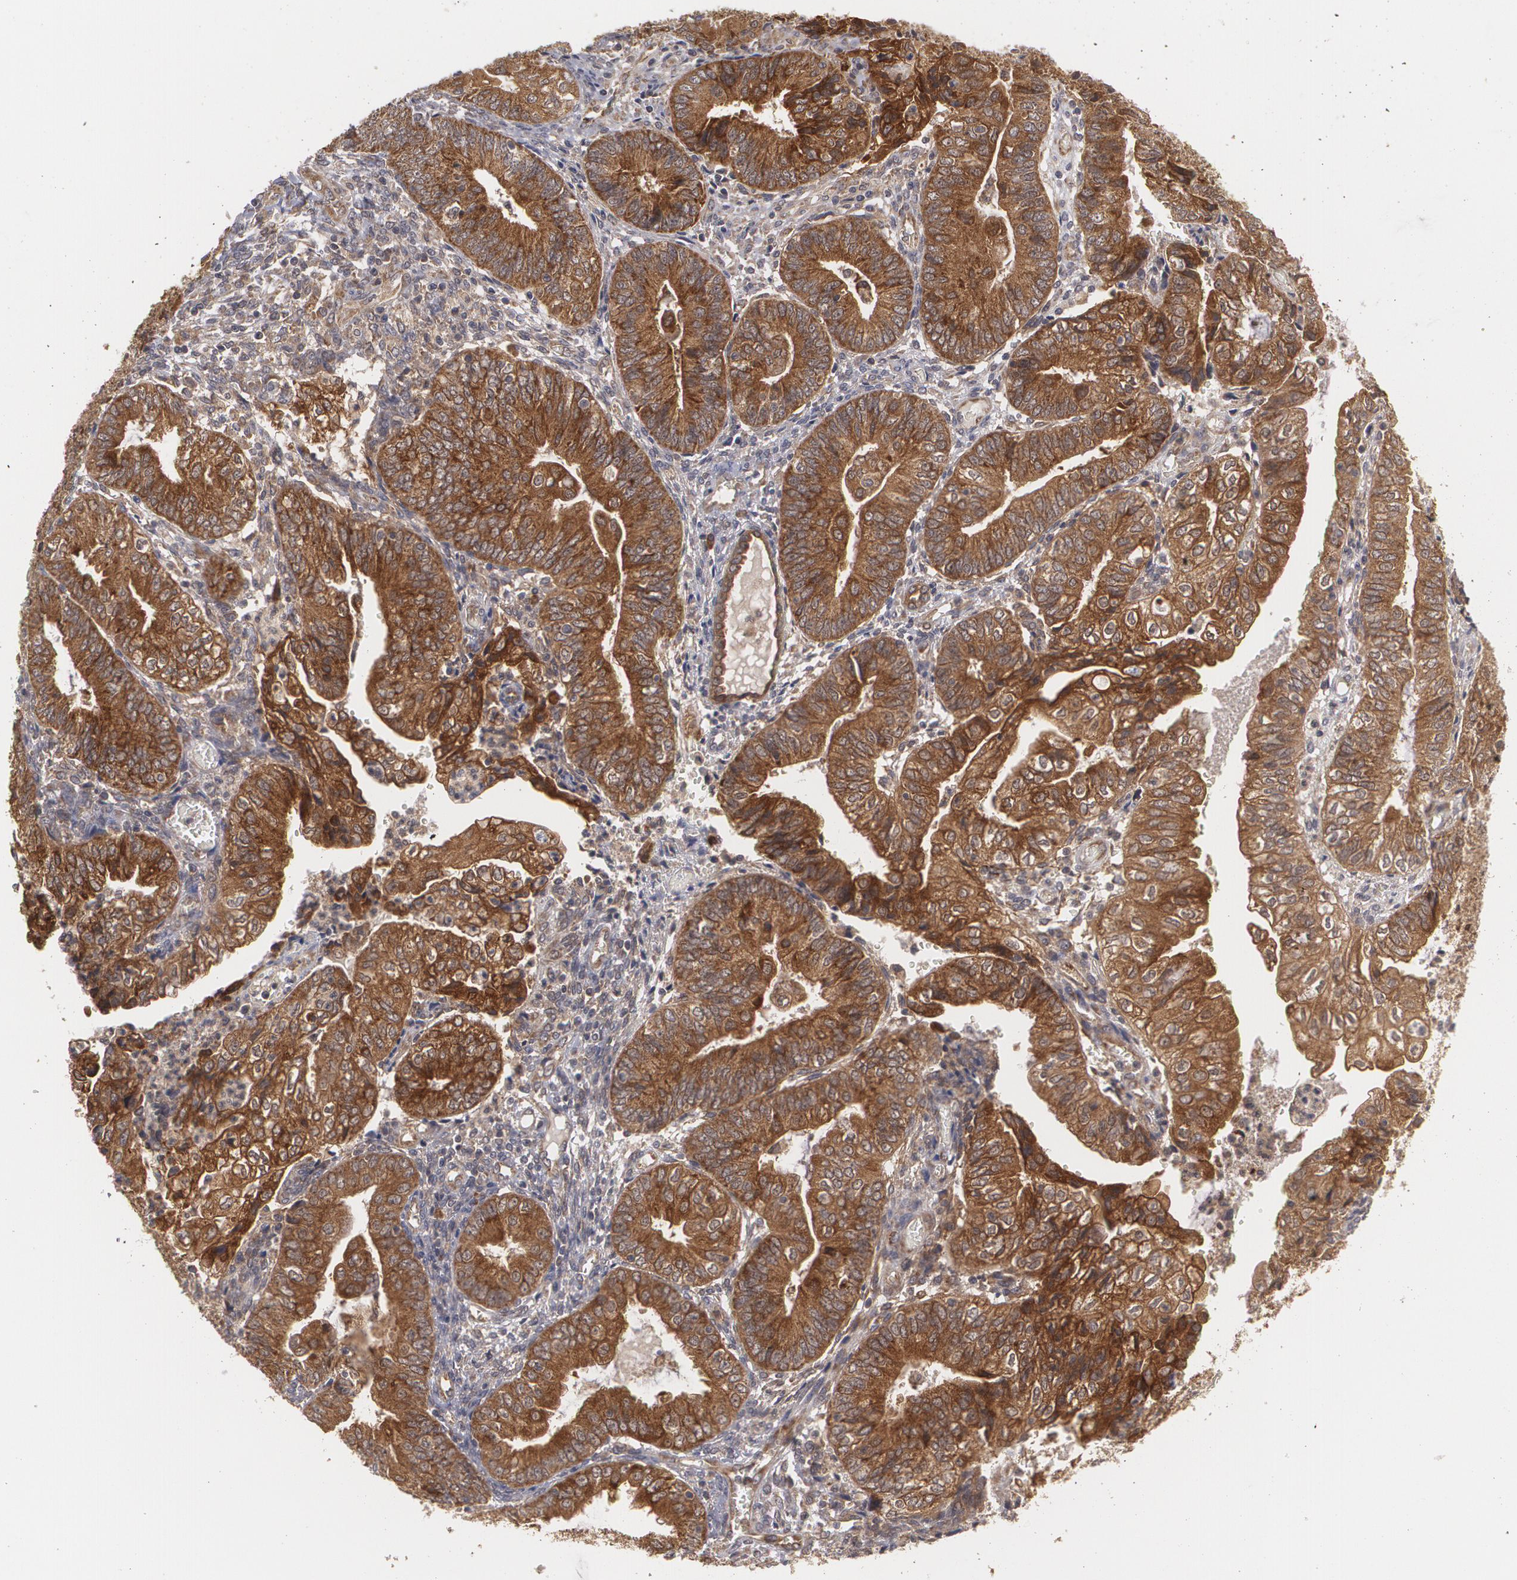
{"staining": {"intensity": "strong", "quantity": ">75%", "location": "cytoplasmic/membranous"}, "tissue": "endometrial cancer", "cell_type": "Tumor cells", "image_type": "cancer", "snomed": [{"axis": "morphology", "description": "Adenocarcinoma, NOS"}, {"axis": "topography", "description": "Endometrium"}], "caption": "A brown stain highlights strong cytoplasmic/membranous positivity of a protein in adenocarcinoma (endometrial) tumor cells. (IHC, brightfield microscopy, high magnification).", "gene": "BMP6", "patient": {"sex": "female", "age": 55}}